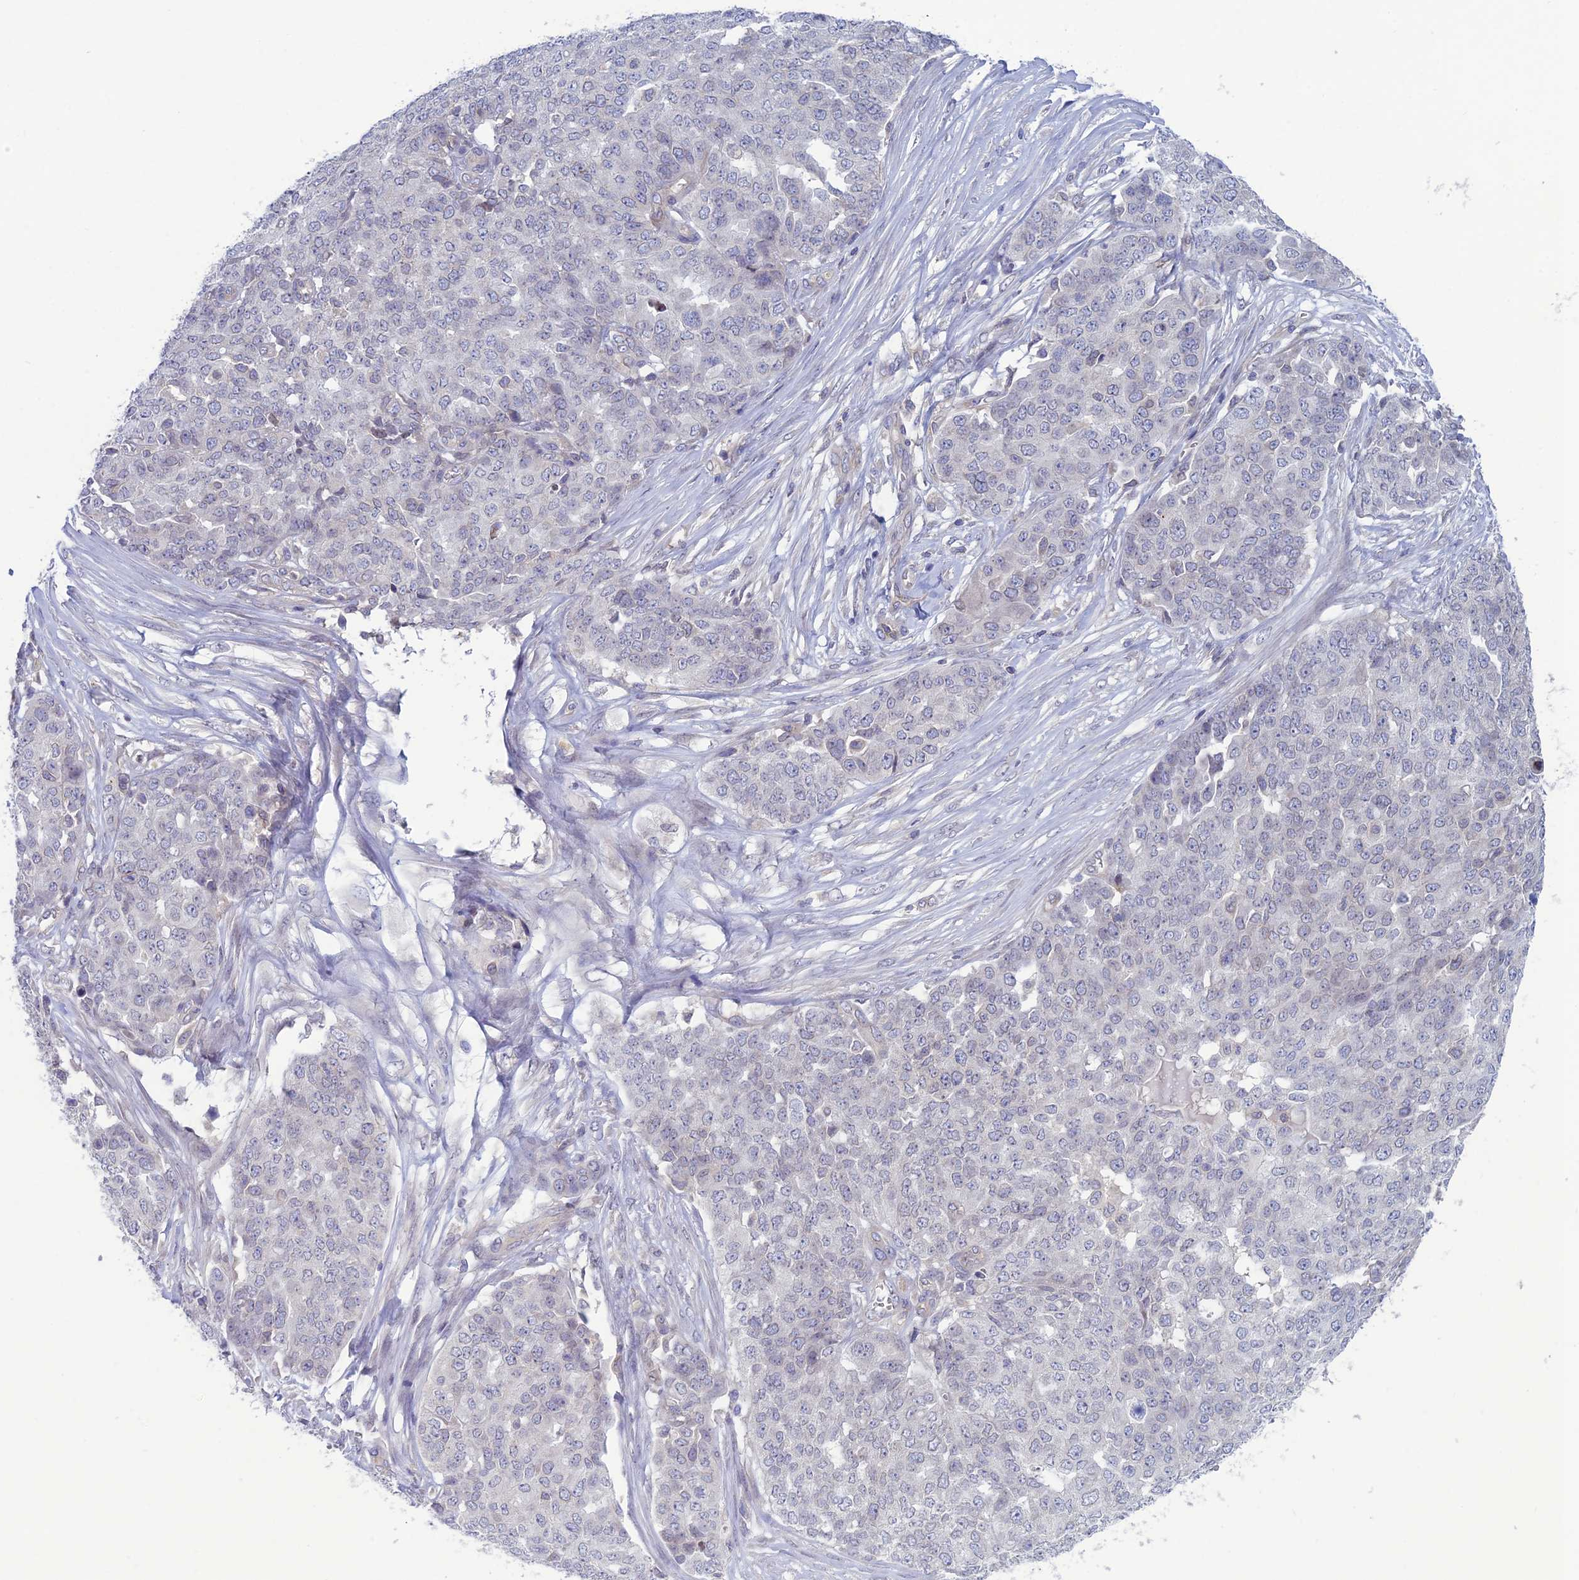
{"staining": {"intensity": "negative", "quantity": "none", "location": "none"}, "tissue": "ovarian cancer", "cell_type": "Tumor cells", "image_type": "cancer", "snomed": [{"axis": "morphology", "description": "Cystadenocarcinoma, serous, NOS"}, {"axis": "topography", "description": "Soft tissue"}, {"axis": "topography", "description": "Ovary"}], "caption": "Immunohistochemical staining of ovarian cancer displays no significant staining in tumor cells.", "gene": "WDR46", "patient": {"sex": "female", "age": 57}}